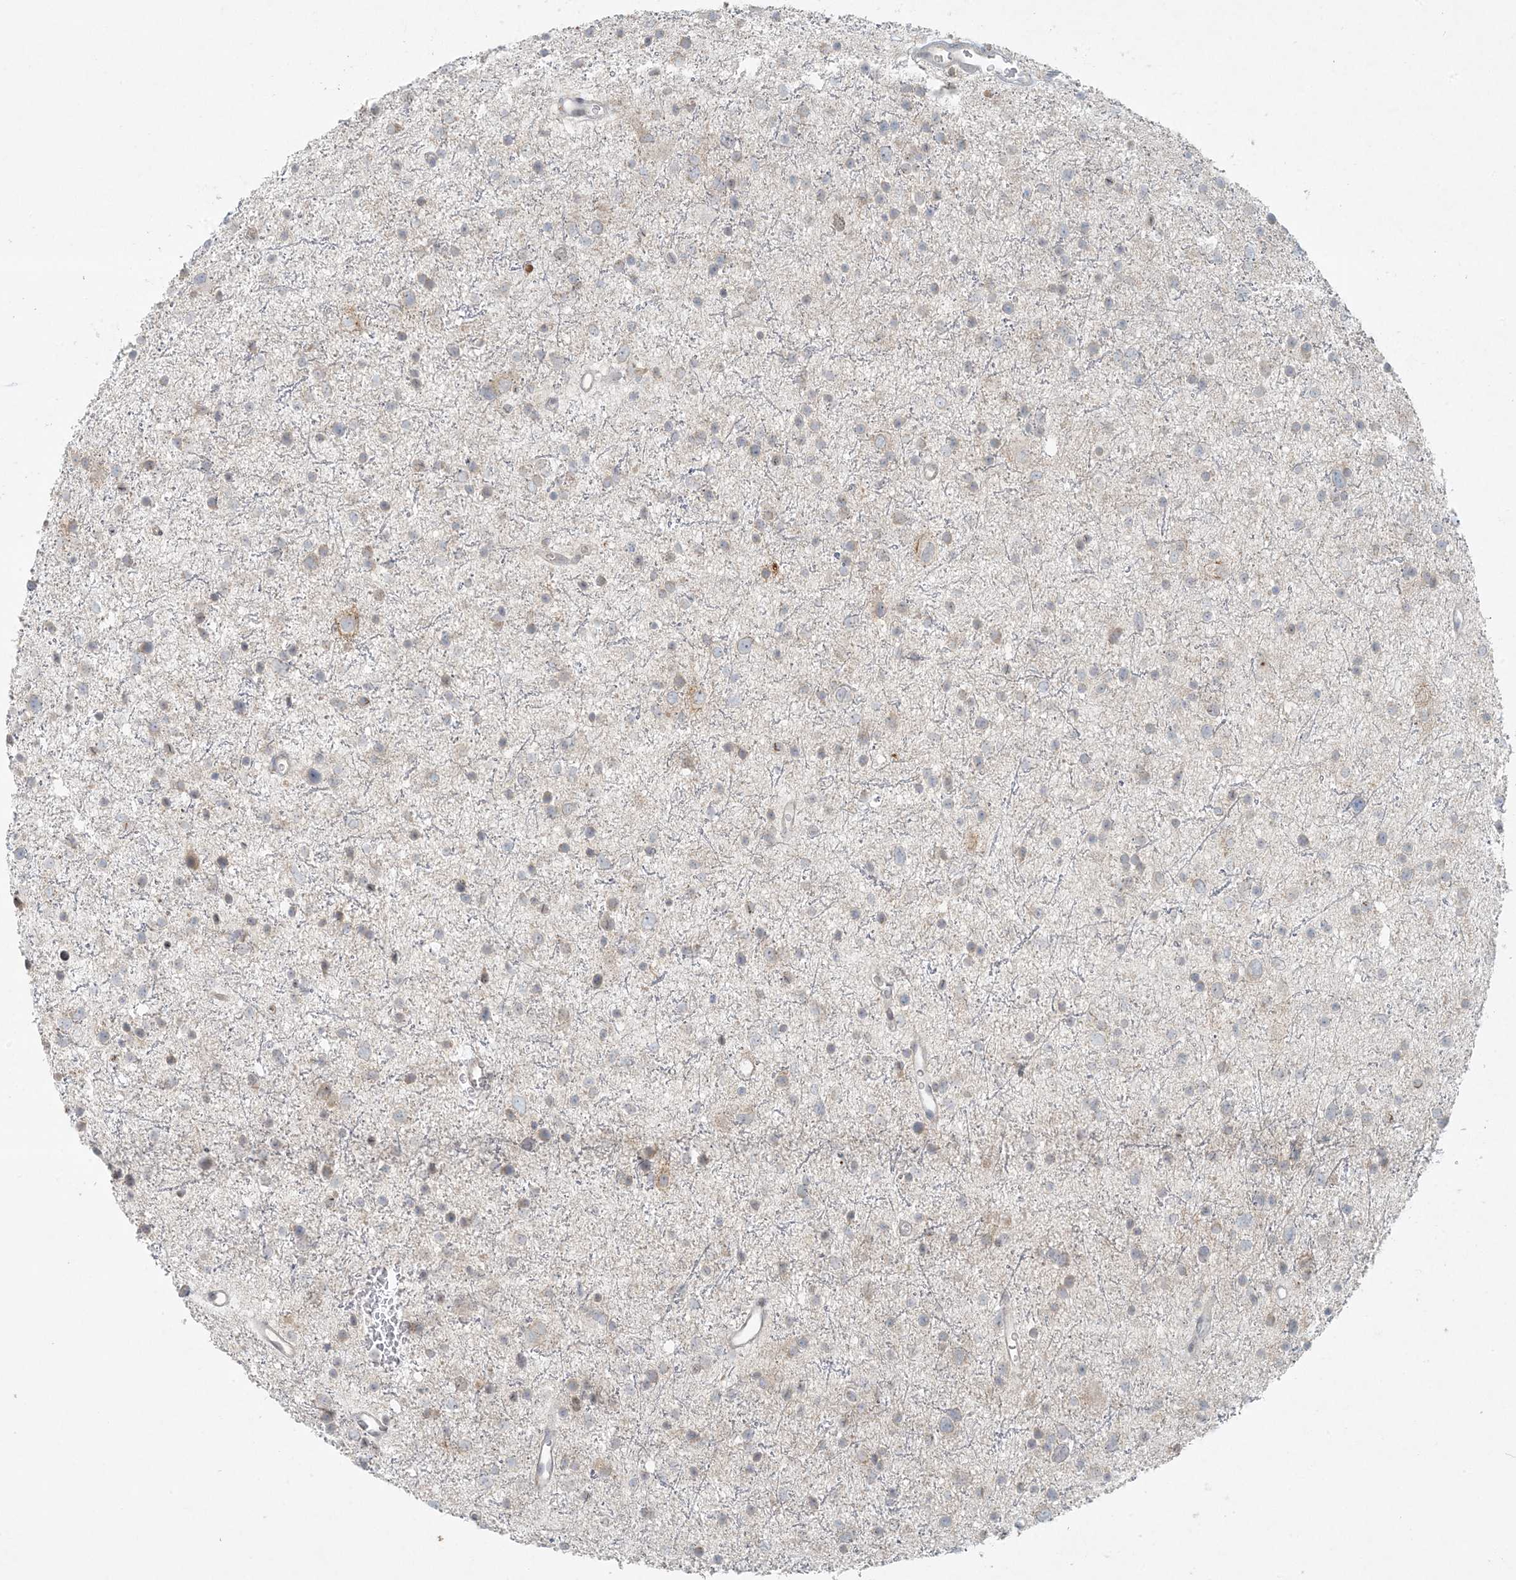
{"staining": {"intensity": "negative", "quantity": "none", "location": "none"}, "tissue": "glioma", "cell_type": "Tumor cells", "image_type": "cancer", "snomed": [{"axis": "morphology", "description": "Glioma, malignant, Low grade"}, {"axis": "topography", "description": "Brain"}], "caption": "Low-grade glioma (malignant) stained for a protein using immunohistochemistry shows no staining tumor cells.", "gene": "HACL1", "patient": {"sex": "female", "age": 37}}